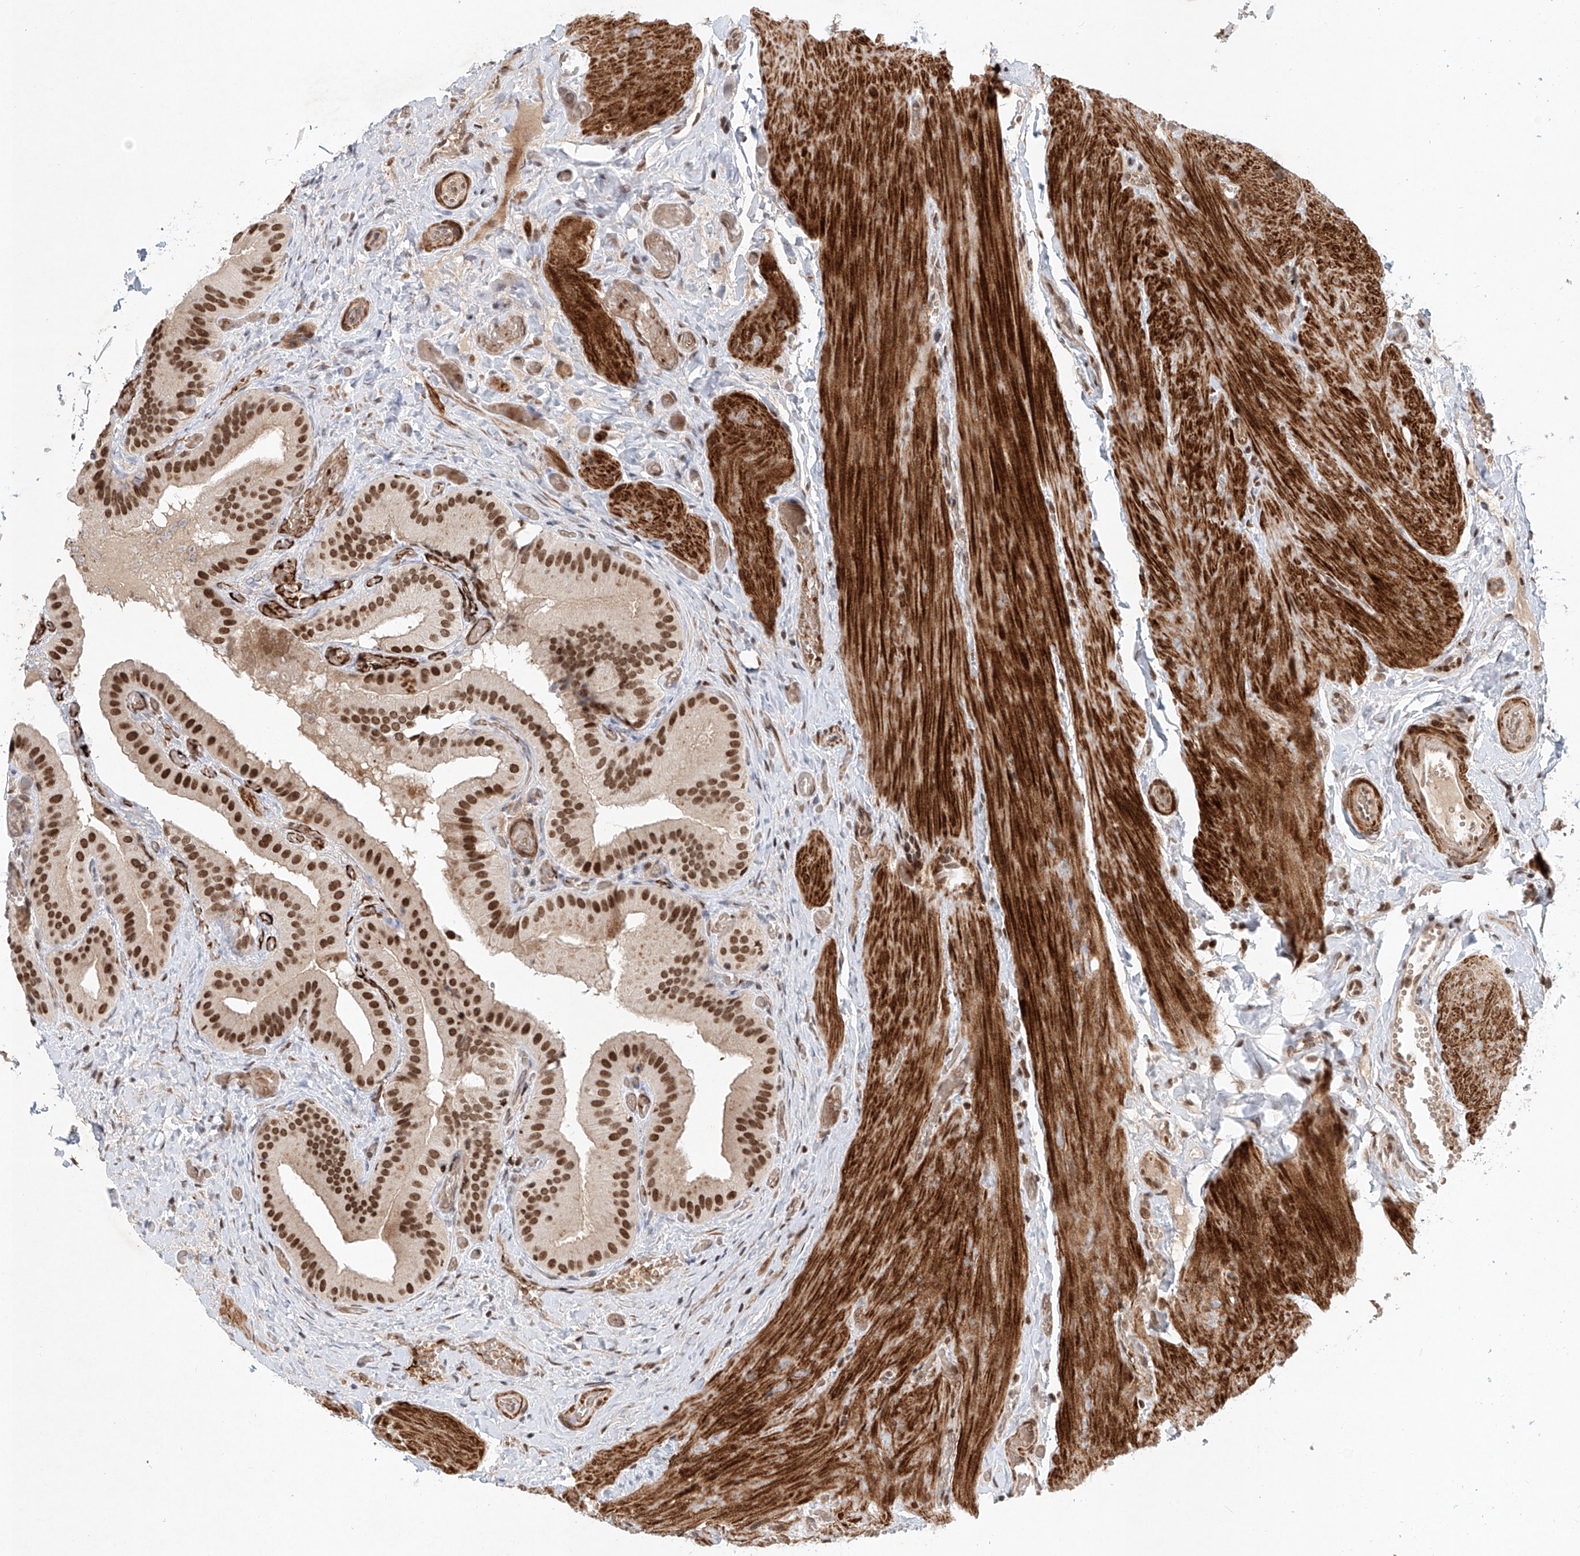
{"staining": {"intensity": "strong", "quantity": ">75%", "location": "nuclear"}, "tissue": "gallbladder", "cell_type": "Glandular cells", "image_type": "normal", "snomed": [{"axis": "morphology", "description": "Normal tissue, NOS"}, {"axis": "topography", "description": "Gallbladder"}], "caption": "Protein staining of unremarkable gallbladder reveals strong nuclear staining in about >75% of glandular cells. (DAB IHC with brightfield microscopy, high magnification).", "gene": "ZNF470", "patient": {"sex": "female", "age": 64}}